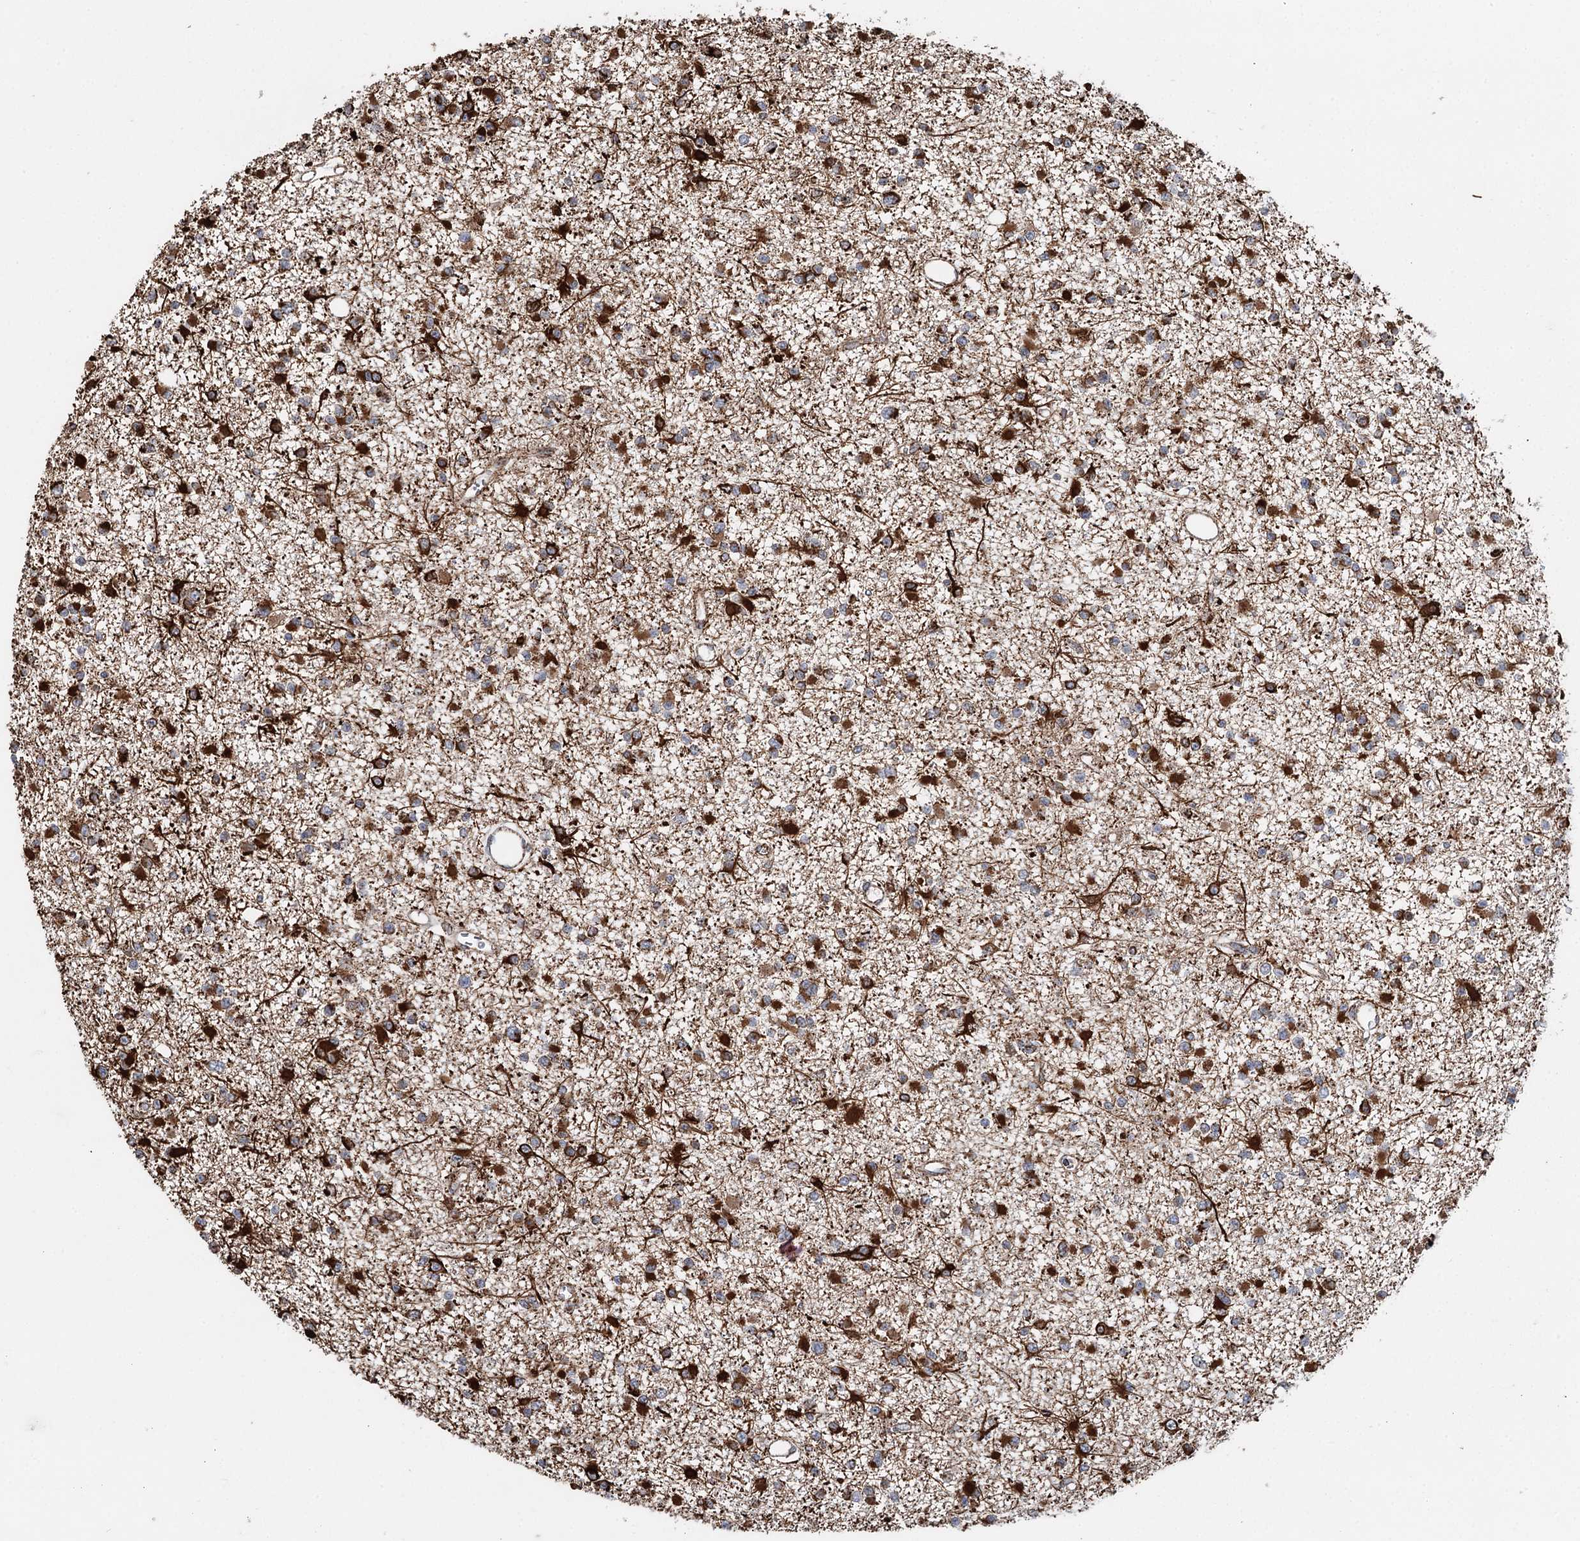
{"staining": {"intensity": "strong", "quantity": ">75%", "location": "cytoplasmic/membranous"}, "tissue": "glioma", "cell_type": "Tumor cells", "image_type": "cancer", "snomed": [{"axis": "morphology", "description": "Glioma, malignant, Low grade"}, {"axis": "topography", "description": "Brain"}], "caption": "Immunohistochemistry (IHC) micrograph of neoplastic tissue: human glioma stained using immunohistochemistry (IHC) reveals high levels of strong protein expression localized specifically in the cytoplasmic/membranous of tumor cells, appearing as a cytoplasmic/membranous brown color.", "gene": "APH1A", "patient": {"sex": "female", "age": 22}}